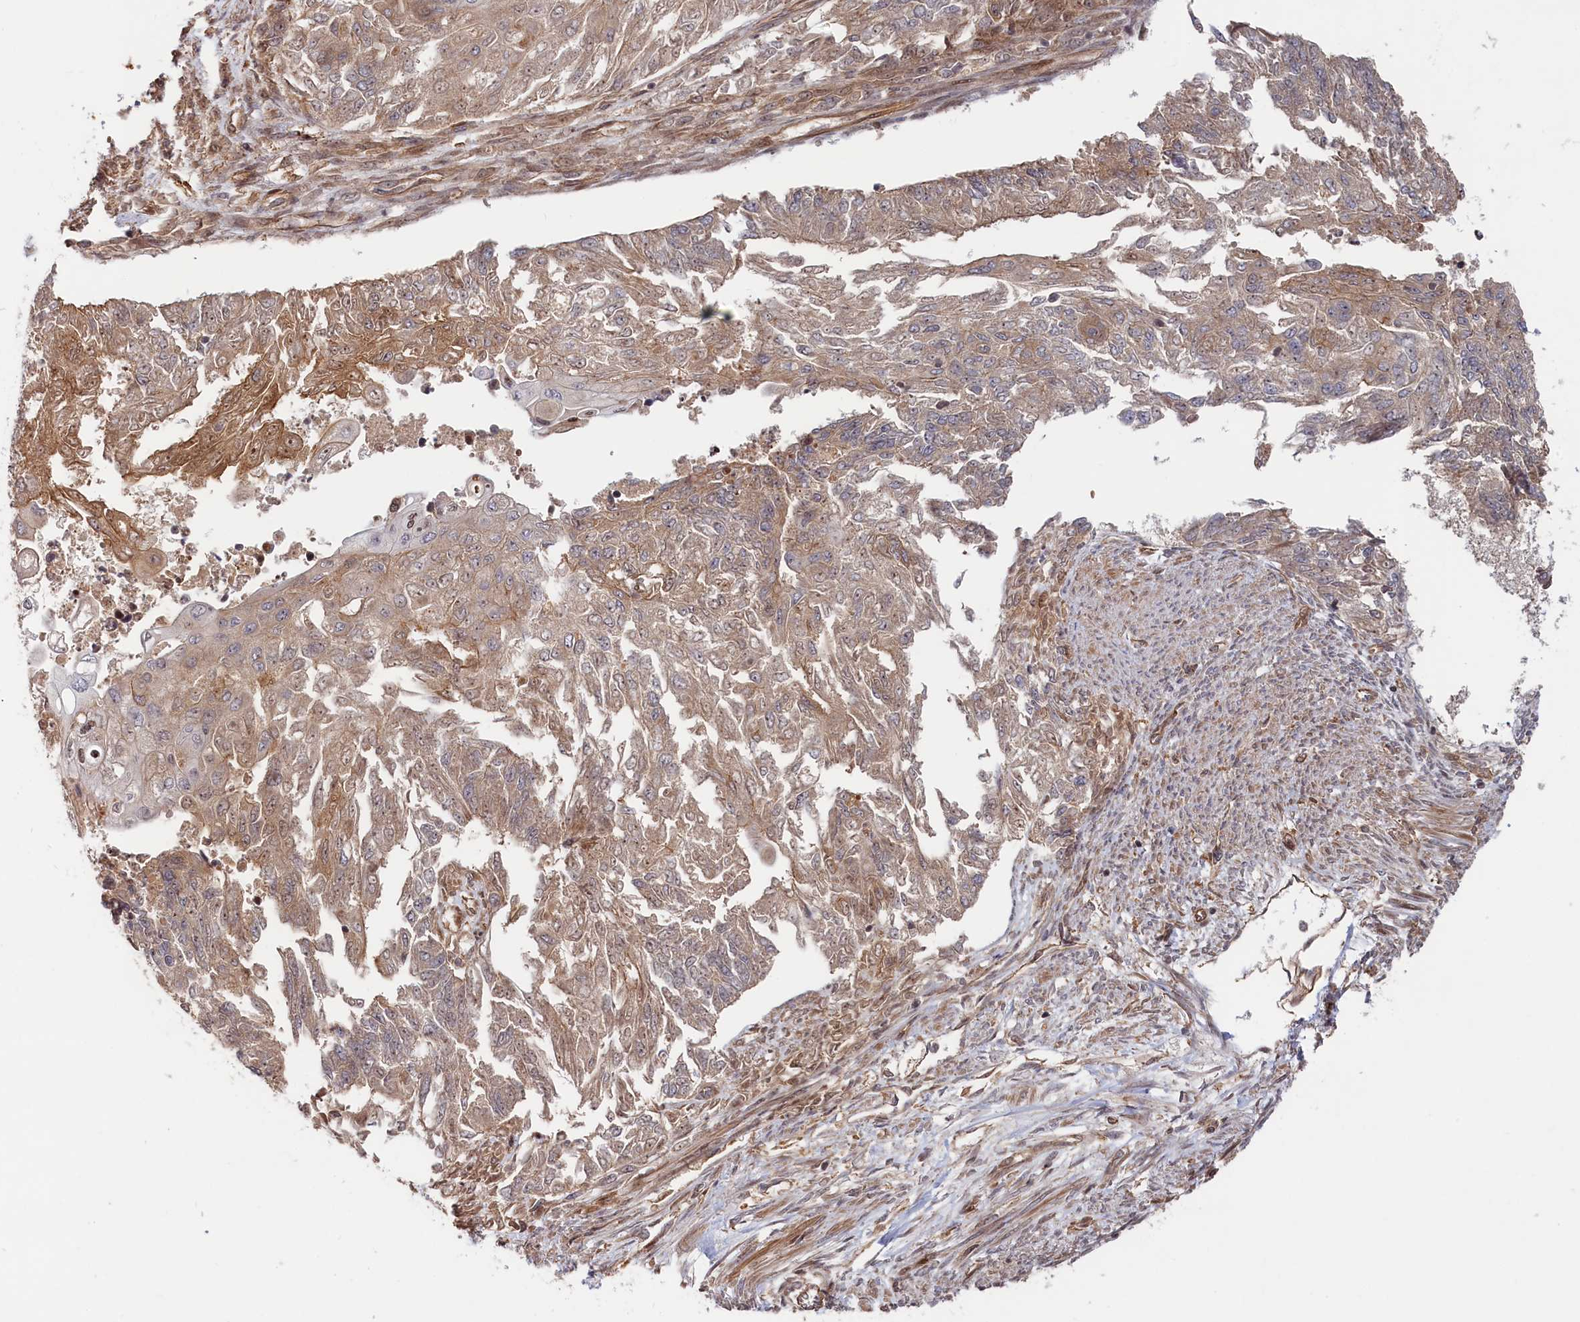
{"staining": {"intensity": "weak", "quantity": ">75%", "location": "cytoplasmic/membranous"}, "tissue": "endometrial cancer", "cell_type": "Tumor cells", "image_type": "cancer", "snomed": [{"axis": "morphology", "description": "Adenocarcinoma, NOS"}, {"axis": "topography", "description": "Endometrium"}], "caption": "Weak cytoplasmic/membranous protein positivity is present in approximately >75% of tumor cells in endometrial cancer.", "gene": "CEP44", "patient": {"sex": "female", "age": 32}}